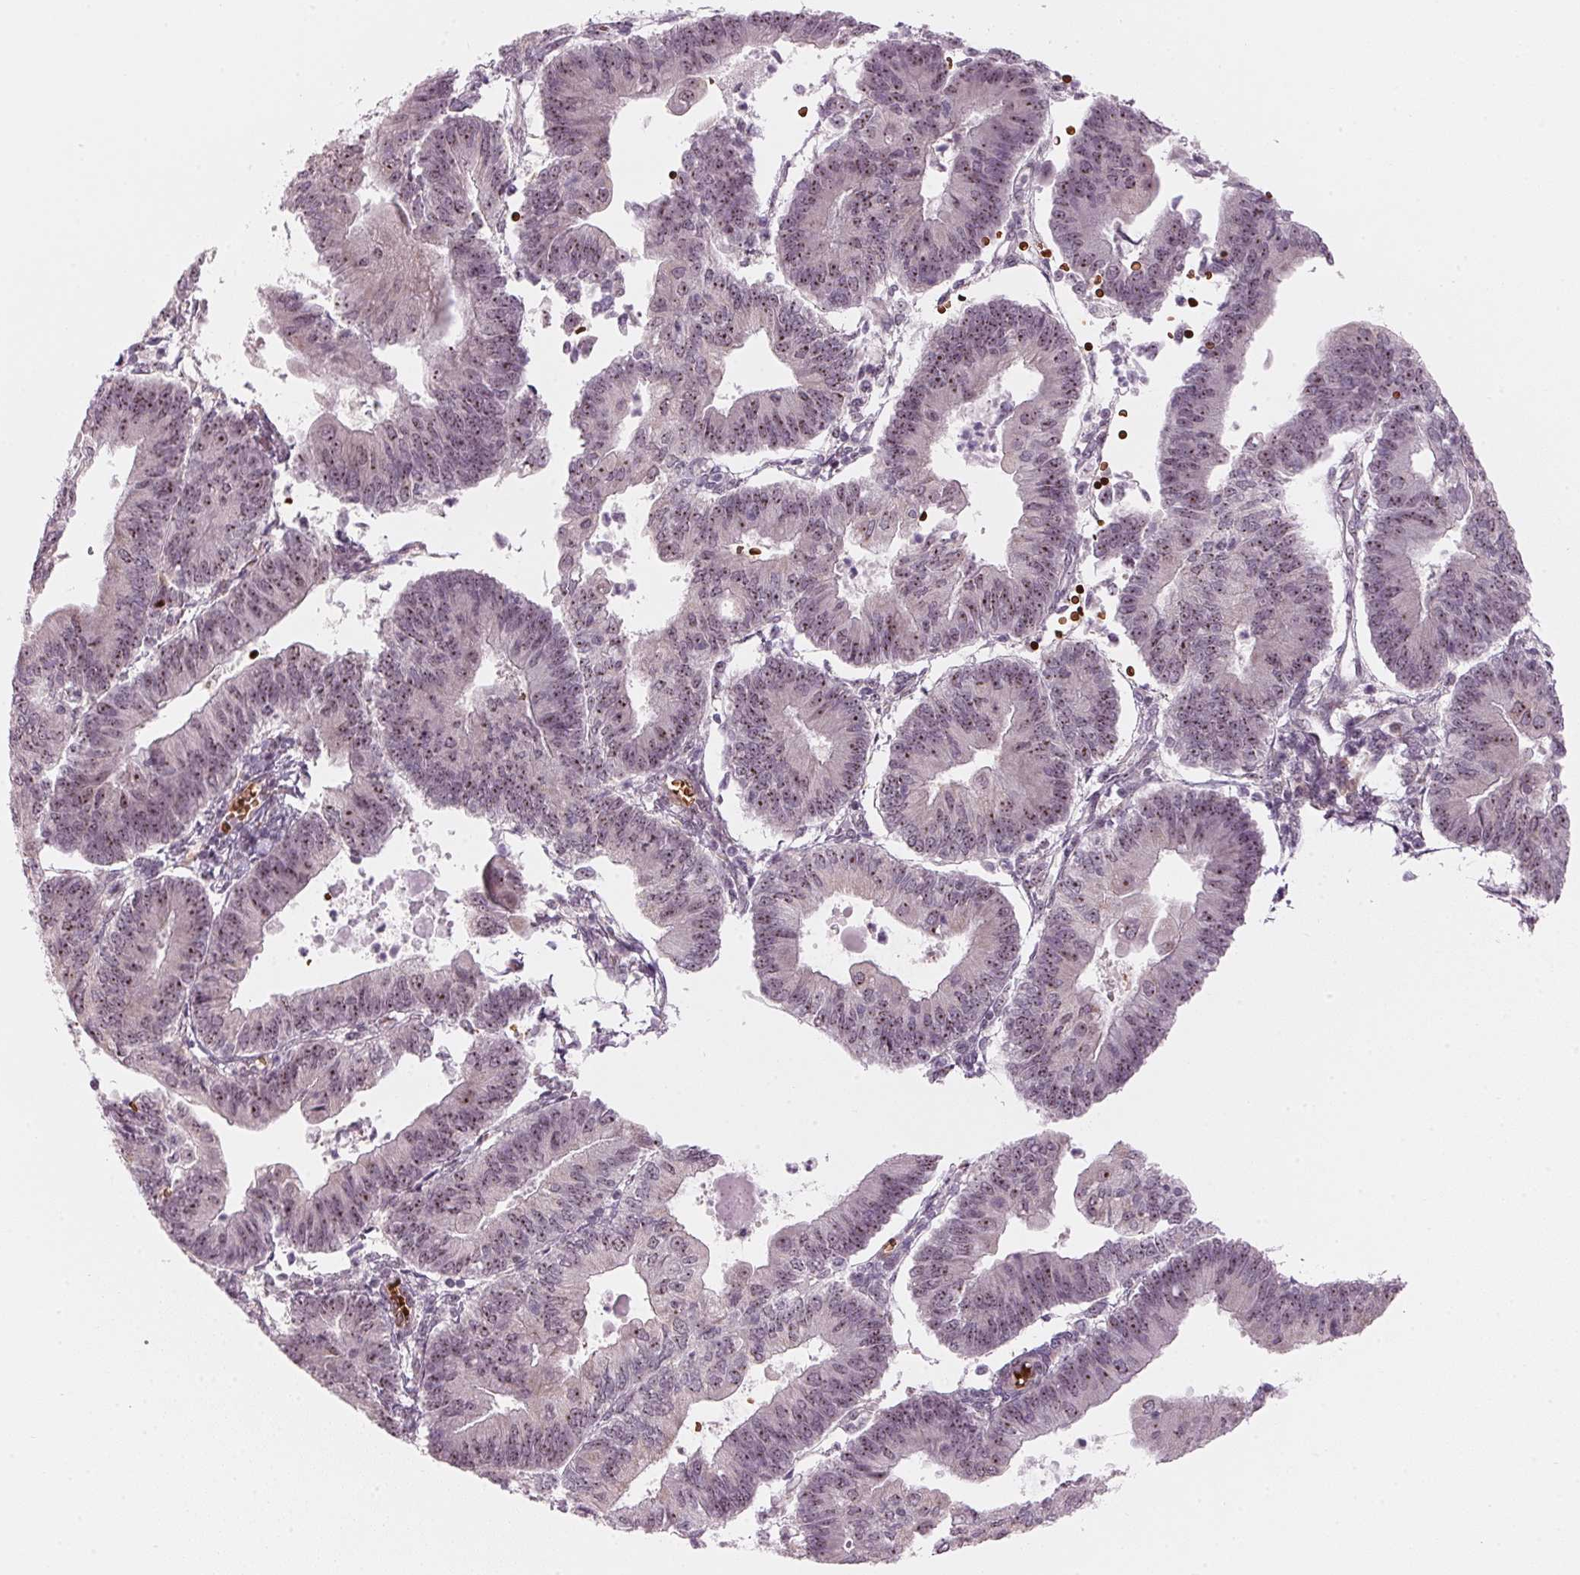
{"staining": {"intensity": "weak", "quantity": ">75%", "location": "nuclear"}, "tissue": "endometrial cancer", "cell_type": "Tumor cells", "image_type": "cancer", "snomed": [{"axis": "morphology", "description": "Adenocarcinoma, NOS"}, {"axis": "topography", "description": "Endometrium"}], "caption": "Endometrial cancer (adenocarcinoma) was stained to show a protein in brown. There is low levels of weak nuclear staining in about >75% of tumor cells.", "gene": "DNTTIP2", "patient": {"sex": "female", "age": 65}}